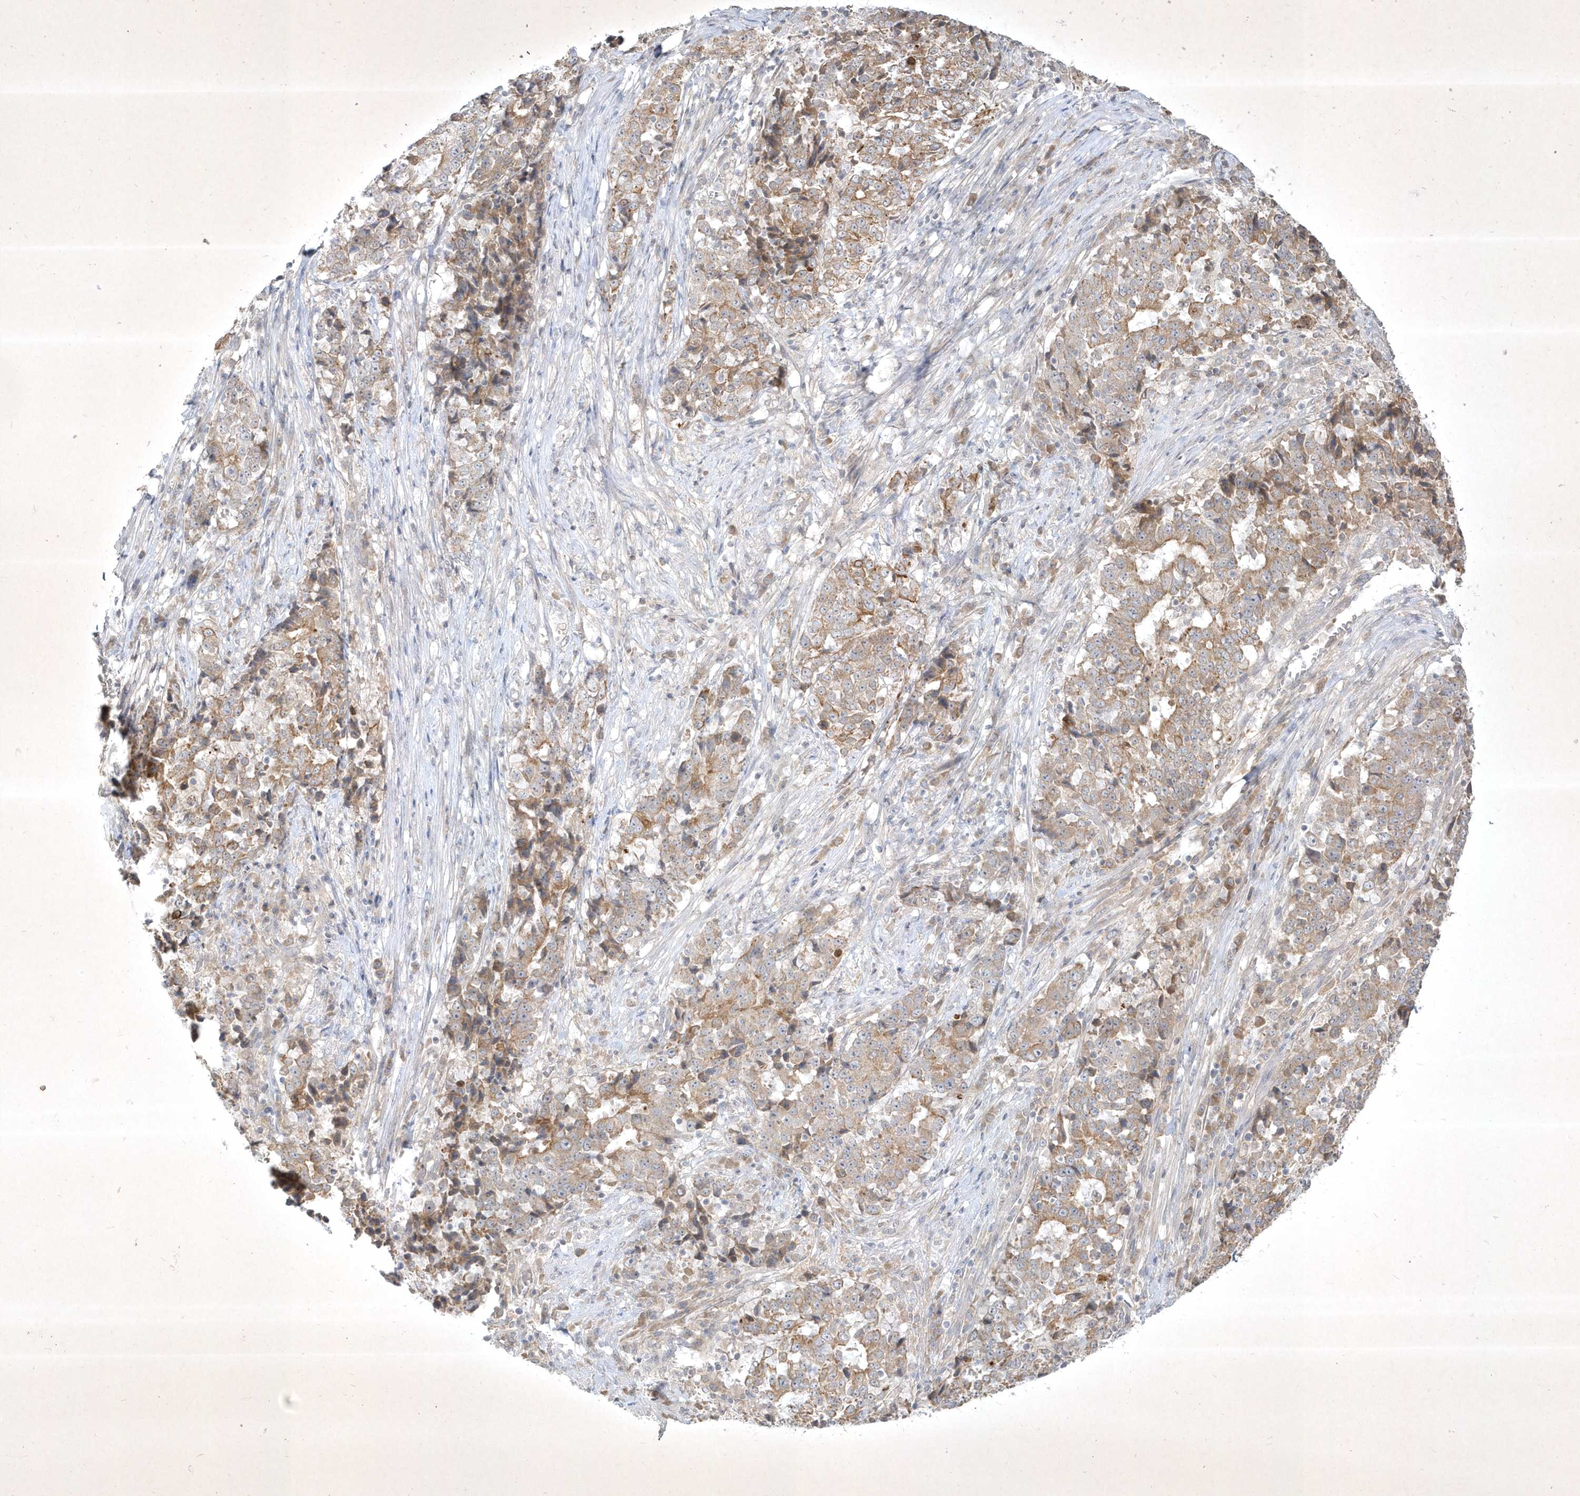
{"staining": {"intensity": "moderate", "quantity": "25%-75%", "location": "cytoplasmic/membranous"}, "tissue": "stomach cancer", "cell_type": "Tumor cells", "image_type": "cancer", "snomed": [{"axis": "morphology", "description": "Adenocarcinoma, NOS"}, {"axis": "topography", "description": "Stomach"}], "caption": "A histopathology image of human stomach cancer stained for a protein reveals moderate cytoplasmic/membranous brown staining in tumor cells. (IHC, brightfield microscopy, high magnification).", "gene": "BOD1", "patient": {"sex": "male", "age": 59}}